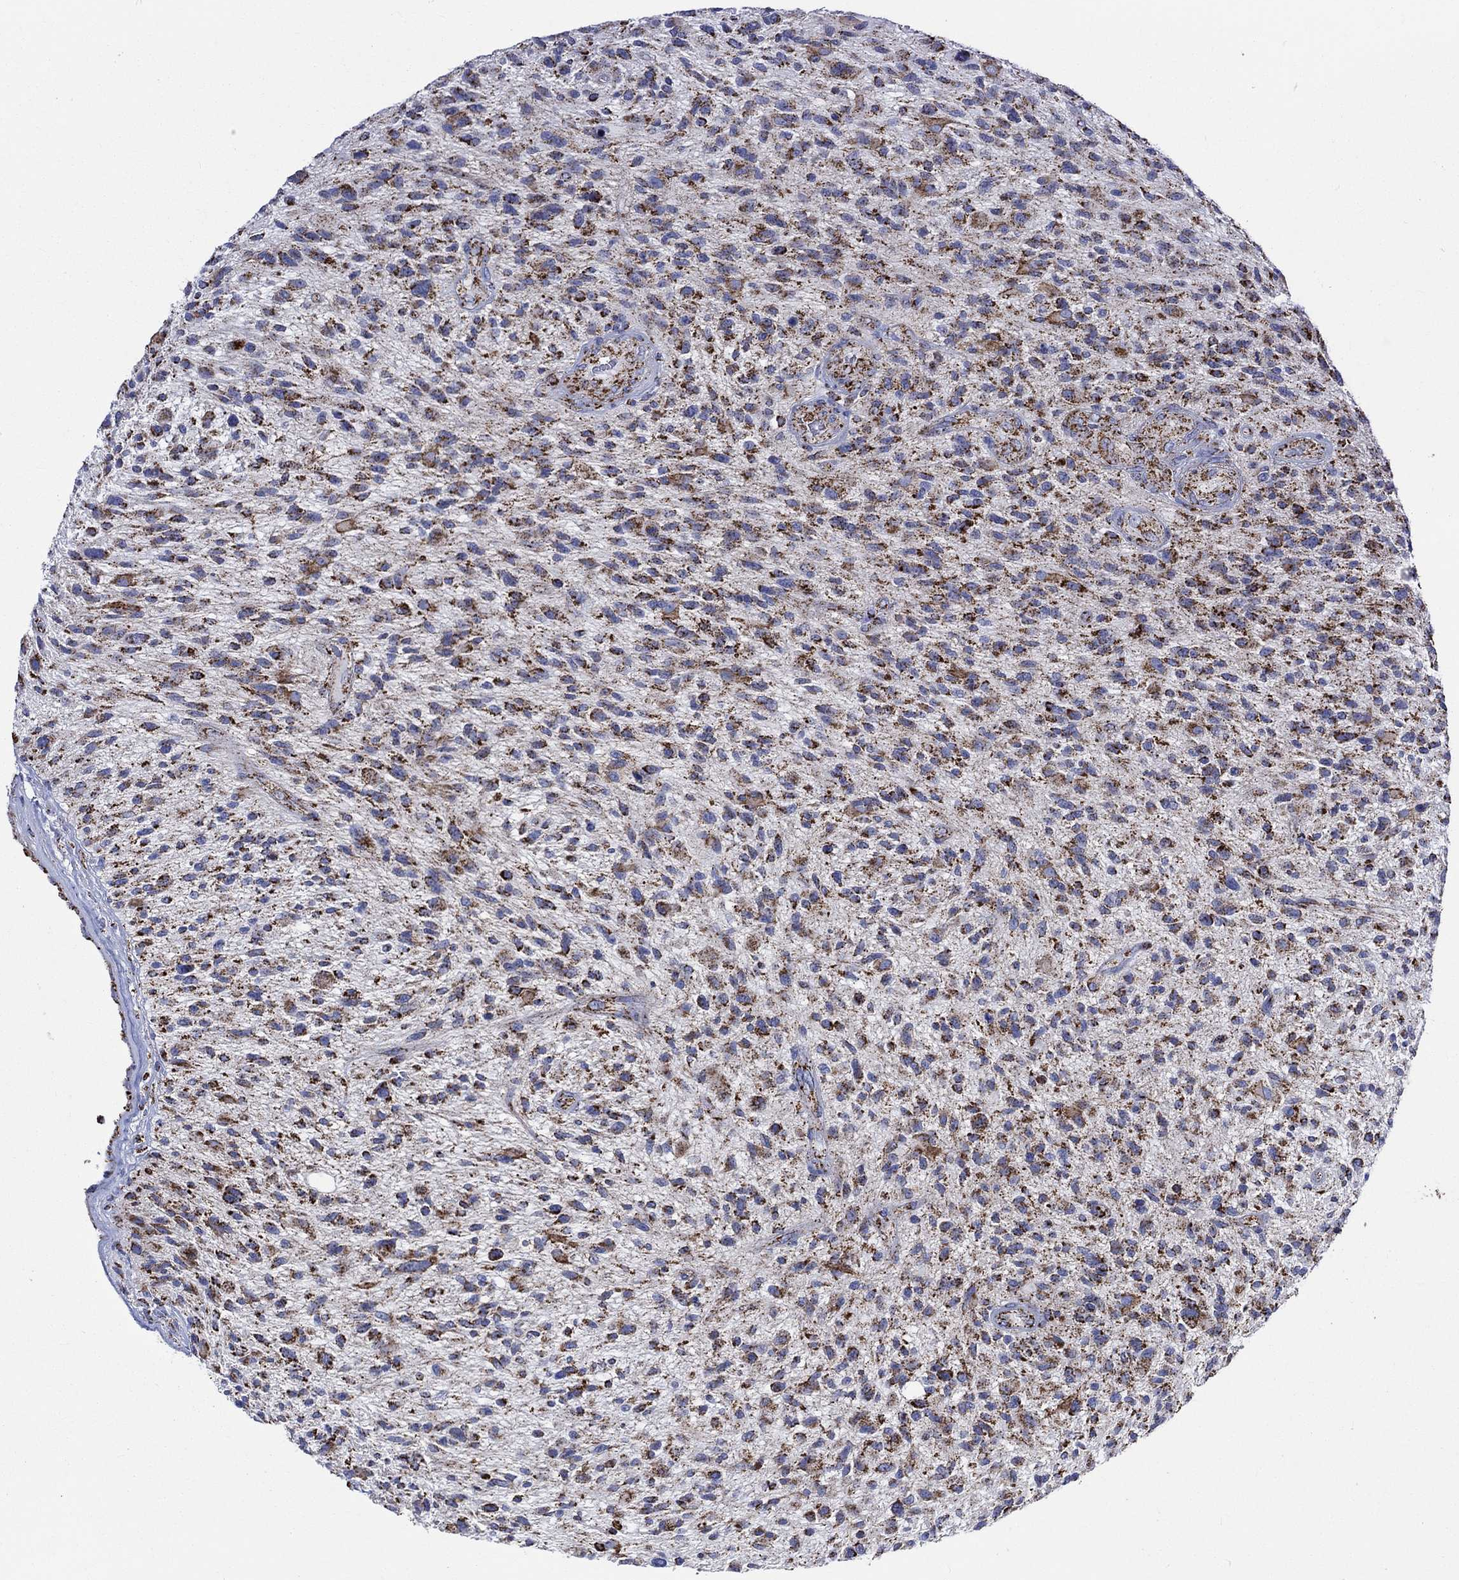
{"staining": {"intensity": "strong", "quantity": ">75%", "location": "cytoplasmic/membranous"}, "tissue": "glioma", "cell_type": "Tumor cells", "image_type": "cancer", "snomed": [{"axis": "morphology", "description": "Glioma, malignant, High grade"}, {"axis": "topography", "description": "Brain"}], "caption": "There is high levels of strong cytoplasmic/membranous positivity in tumor cells of glioma, as demonstrated by immunohistochemical staining (brown color).", "gene": "RCE1", "patient": {"sex": "male", "age": 47}}